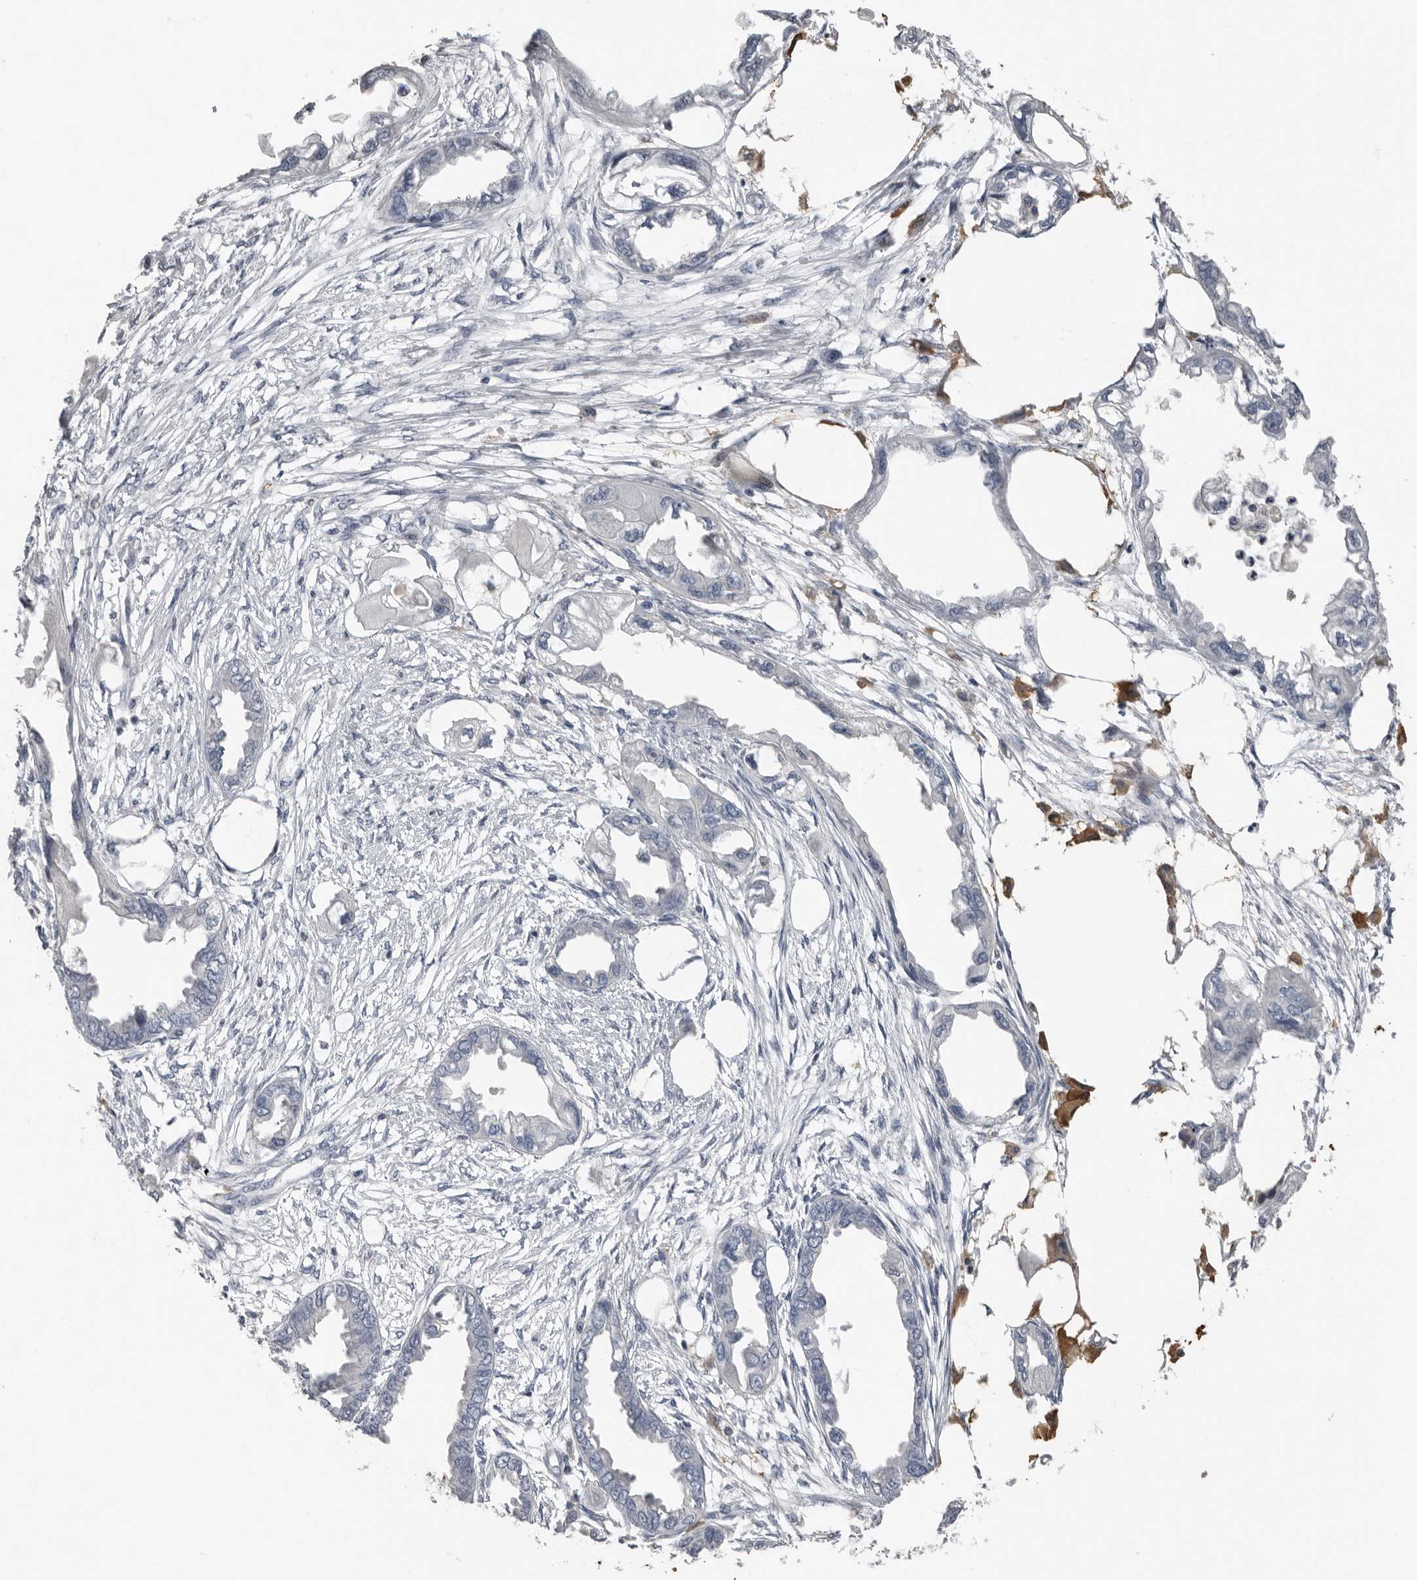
{"staining": {"intensity": "negative", "quantity": "none", "location": "none"}, "tissue": "endometrial cancer", "cell_type": "Tumor cells", "image_type": "cancer", "snomed": [{"axis": "morphology", "description": "Adenocarcinoma, NOS"}, {"axis": "morphology", "description": "Adenocarcinoma, metastatic, NOS"}, {"axis": "topography", "description": "Adipose tissue"}, {"axis": "topography", "description": "Endometrium"}], "caption": "Immunohistochemistry (IHC) image of human endometrial cancer stained for a protein (brown), which shows no expression in tumor cells.", "gene": "FABP7", "patient": {"sex": "female", "age": 67}}